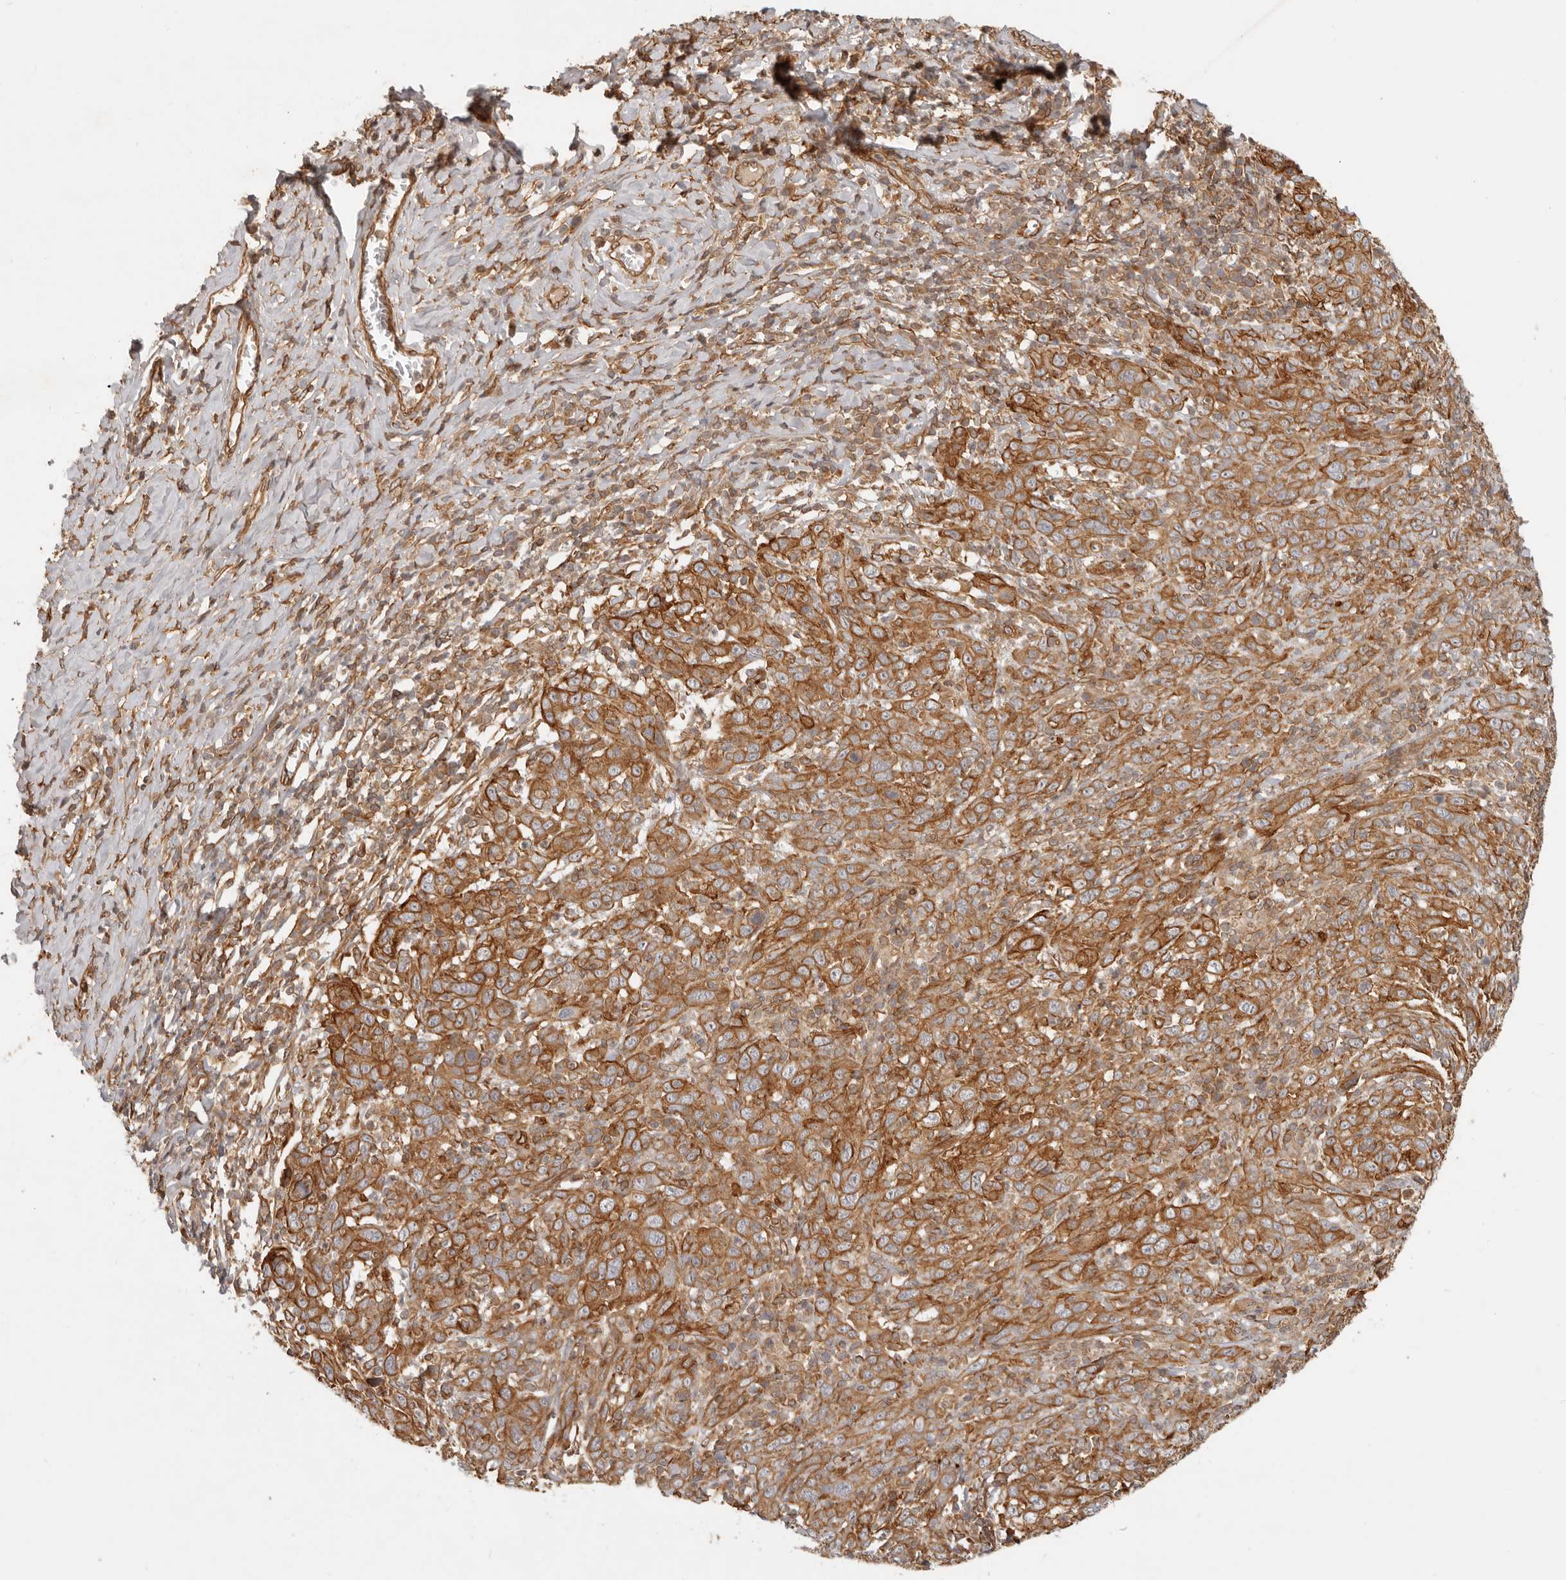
{"staining": {"intensity": "moderate", "quantity": ">75%", "location": "cytoplasmic/membranous"}, "tissue": "cervical cancer", "cell_type": "Tumor cells", "image_type": "cancer", "snomed": [{"axis": "morphology", "description": "Squamous cell carcinoma, NOS"}, {"axis": "topography", "description": "Cervix"}], "caption": "Protein staining of squamous cell carcinoma (cervical) tissue exhibits moderate cytoplasmic/membranous positivity in approximately >75% of tumor cells.", "gene": "UFSP1", "patient": {"sex": "female", "age": 46}}